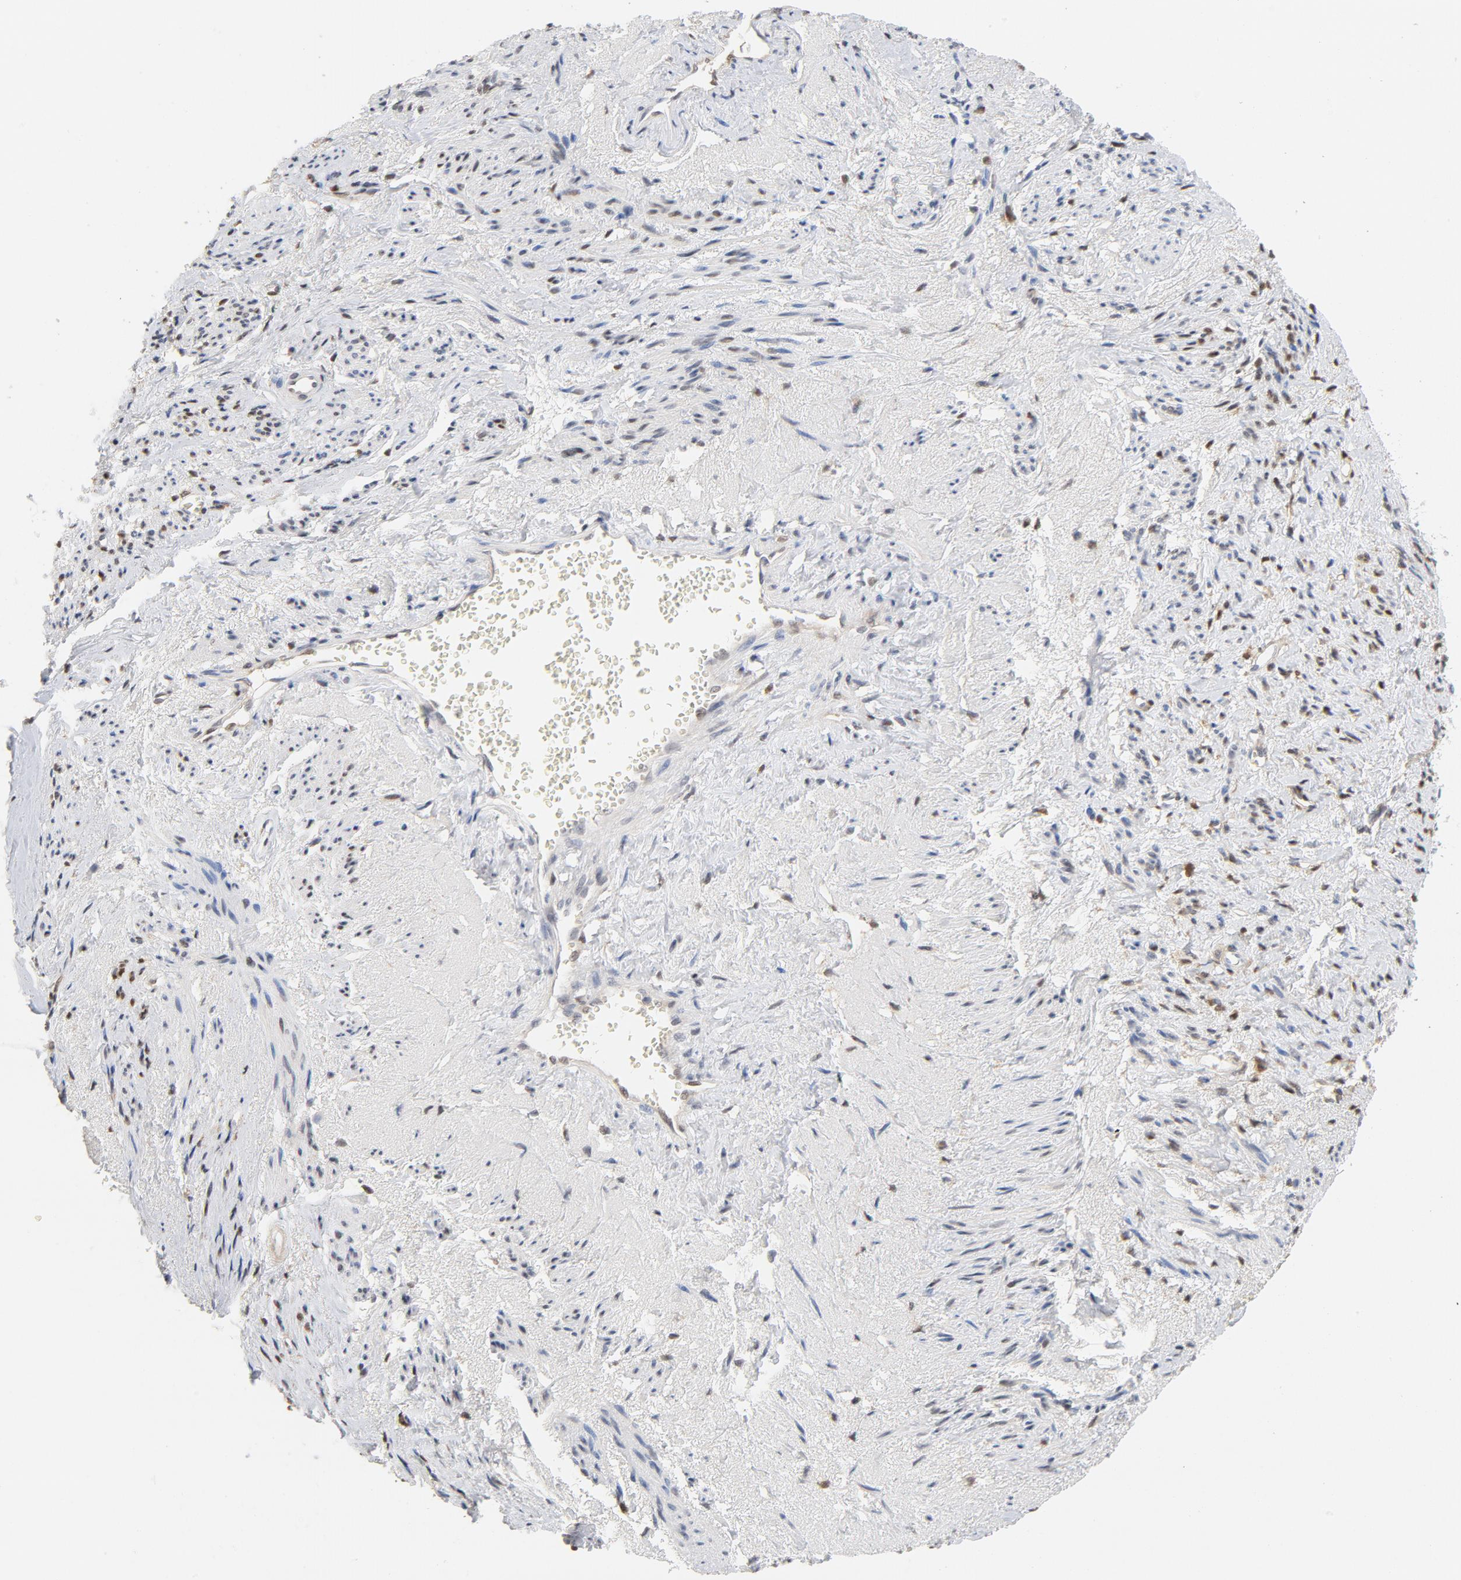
{"staining": {"intensity": "moderate", "quantity": "25%-75%", "location": "nuclear"}, "tissue": "endometrial cancer", "cell_type": "Tumor cells", "image_type": "cancer", "snomed": [{"axis": "morphology", "description": "Adenocarcinoma, NOS"}, {"axis": "topography", "description": "Endometrium"}], "caption": "Tumor cells show medium levels of moderate nuclear positivity in approximately 25%-75% of cells in human endometrial cancer (adenocarcinoma).", "gene": "CDKN1B", "patient": {"sex": "female", "age": 75}}